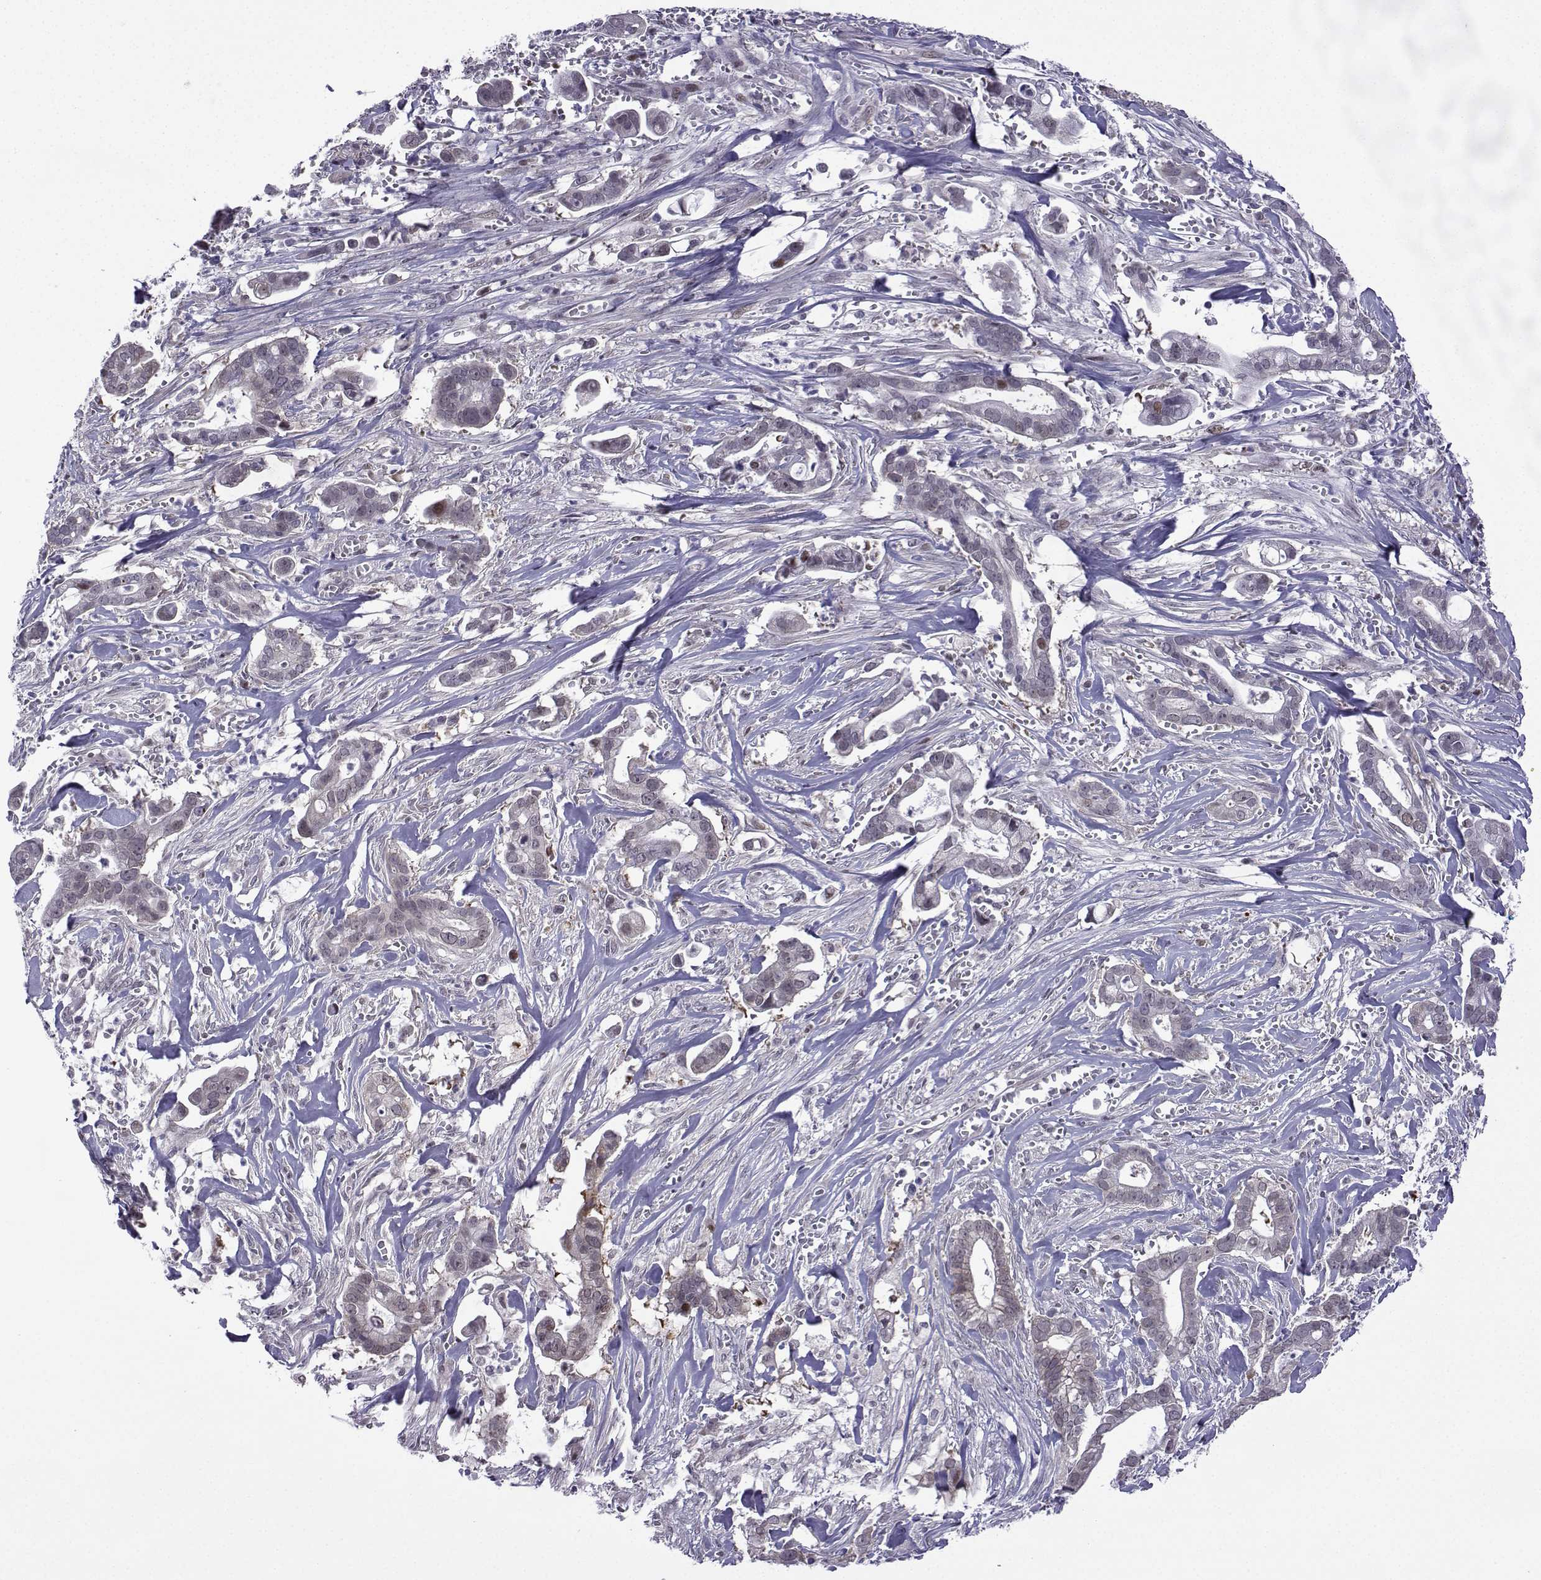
{"staining": {"intensity": "negative", "quantity": "none", "location": "none"}, "tissue": "pancreatic cancer", "cell_type": "Tumor cells", "image_type": "cancer", "snomed": [{"axis": "morphology", "description": "Adenocarcinoma, NOS"}, {"axis": "topography", "description": "Pancreas"}], "caption": "DAB (3,3'-diaminobenzidine) immunohistochemical staining of human pancreatic adenocarcinoma shows no significant positivity in tumor cells.", "gene": "FGF3", "patient": {"sex": "male", "age": 61}}